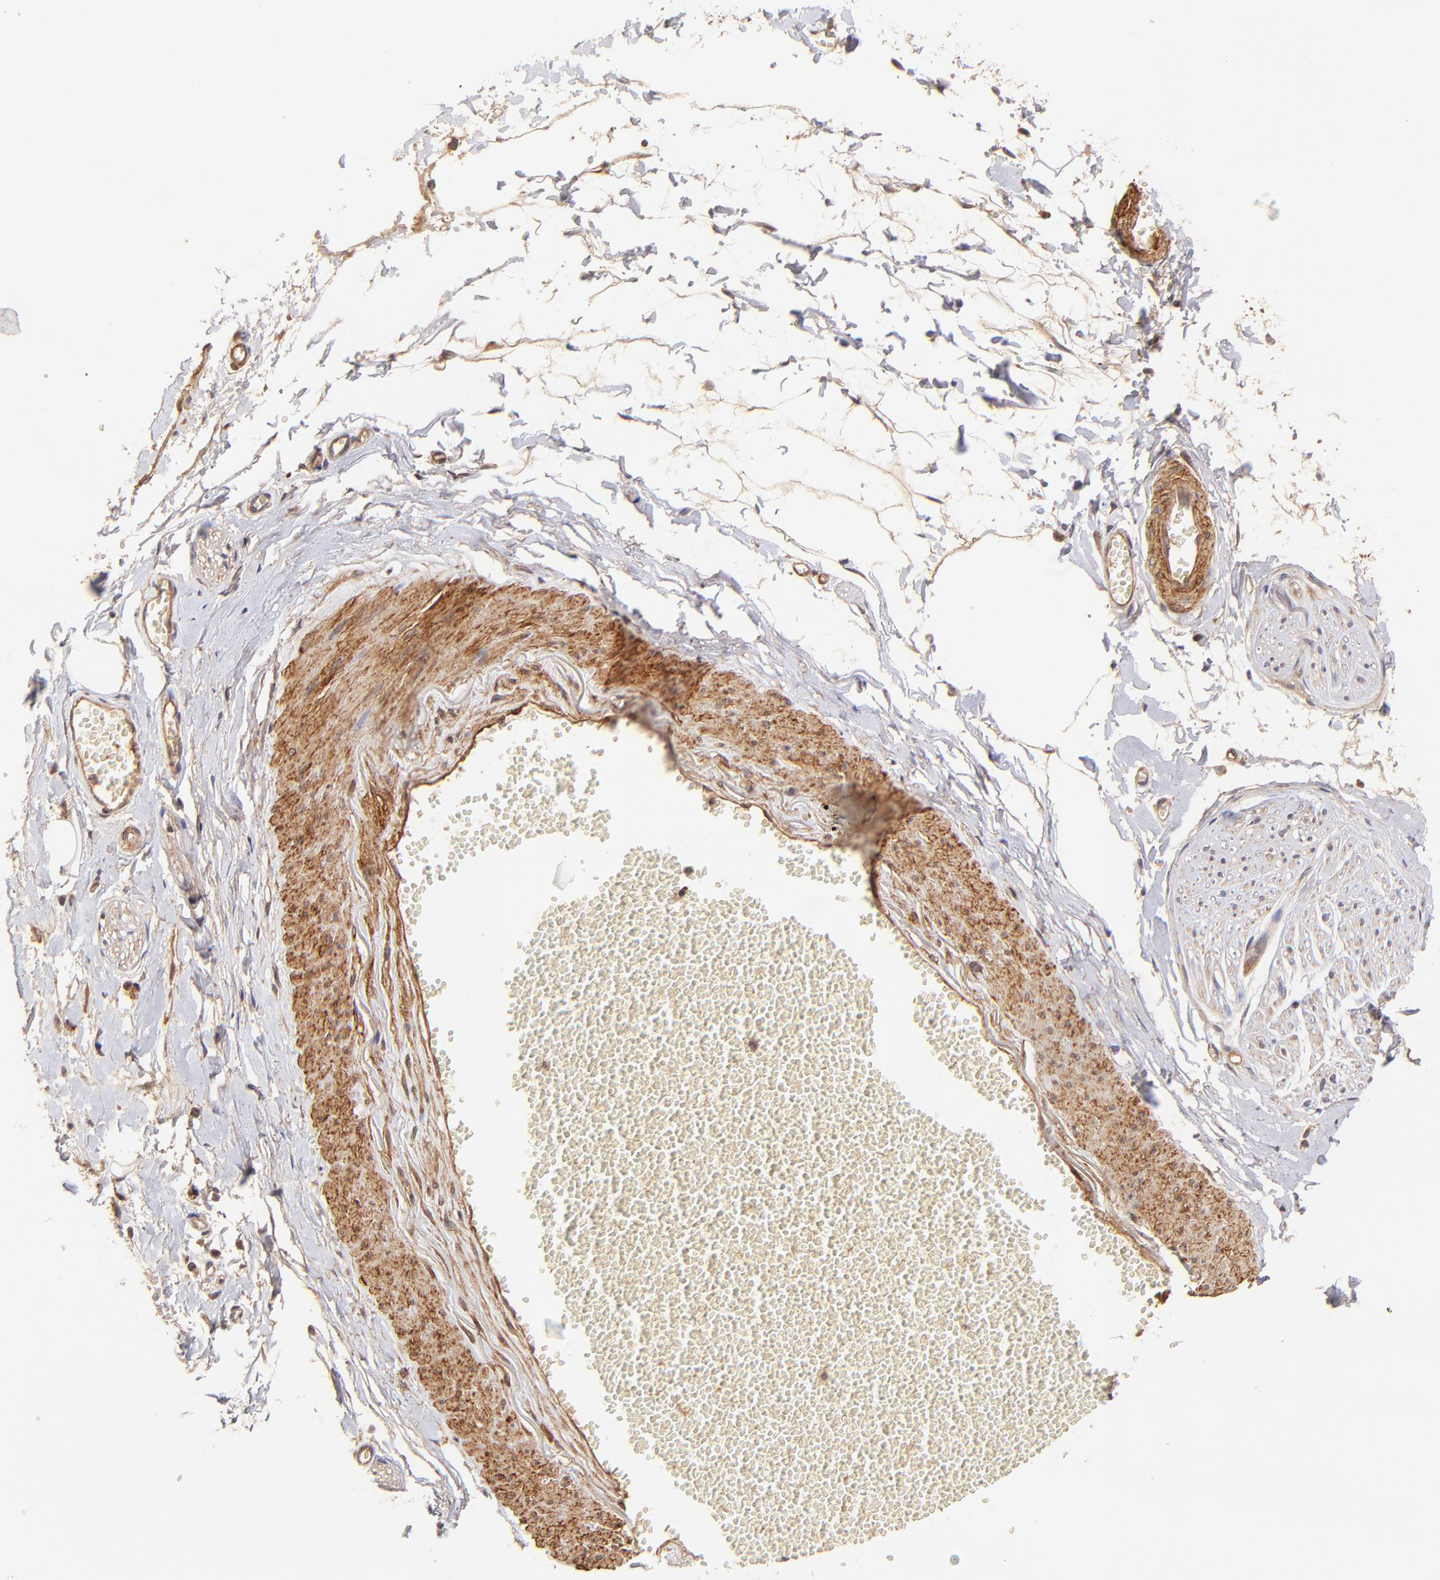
{"staining": {"intensity": "weak", "quantity": ">75%", "location": "cytoplasmic/membranous"}, "tissue": "adipose tissue", "cell_type": "Adipocytes", "image_type": "normal", "snomed": [{"axis": "morphology", "description": "Normal tissue, NOS"}, {"axis": "morphology", "description": "Inflammation, NOS"}, {"axis": "topography", "description": "Salivary gland"}, {"axis": "topography", "description": "Peripheral nerve tissue"}], "caption": "A photomicrograph of adipose tissue stained for a protein demonstrates weak cytoplasmic/membranous brown staining in adipocytes. (Stains: DAB (3,3'-diaminobenzidine) in brown, nuclei in blue, Microscopy: brightfield microscopy at high magnification).", "gene": "ITGB1", "patient": {"sex": "female", "age": 75}}